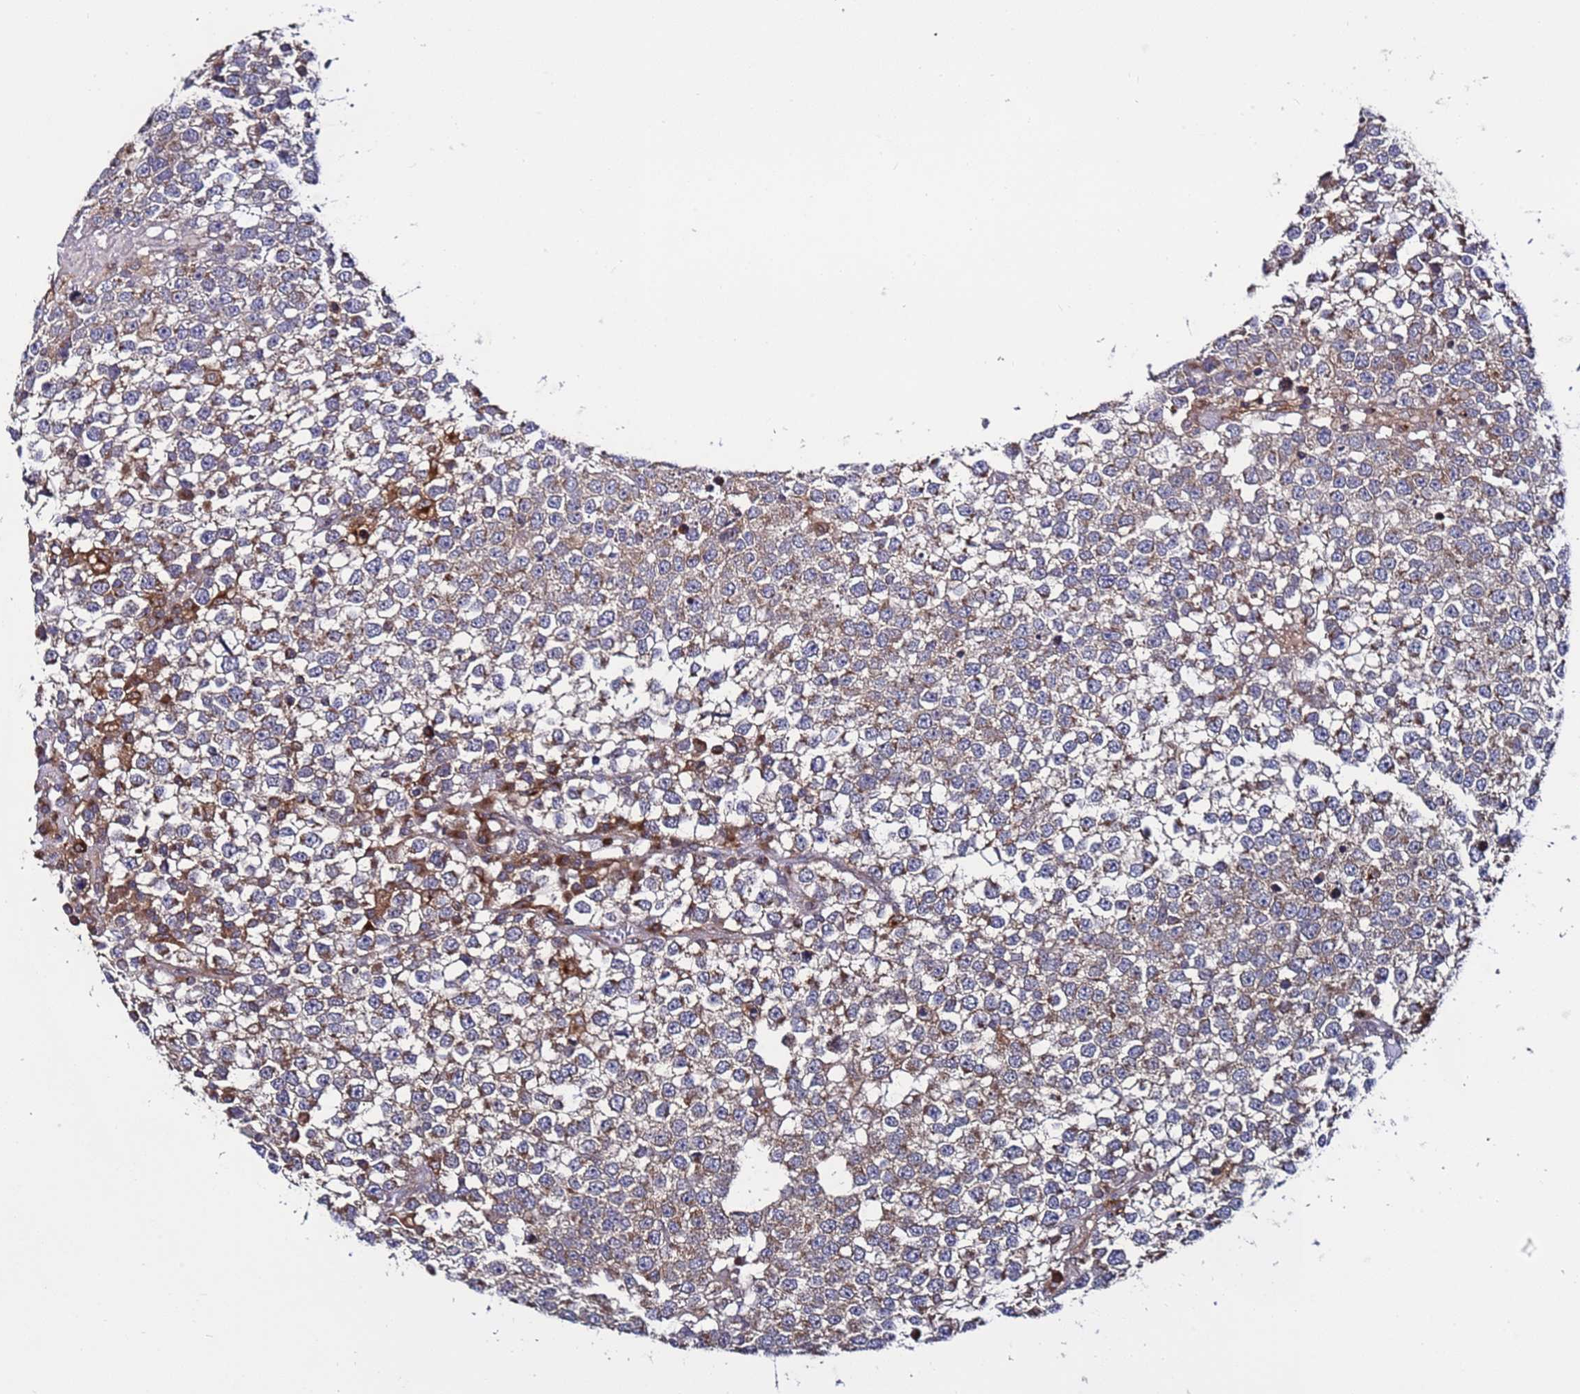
{"staining": {"intensity": "negative", "quantity": "none", "location": "none"}, "tissue": "testis cancer", "cell_type": "Tumor cells", "image_type": "cancer", "snomed": [{"axis": "morphology", "description": "Seminoma, NOS"}, {"axis": "topography", "description": "Testis"}], "caption": "IHC micrograph of neoplastic tissue: seminoma (testis) stained with DAB (3,3'-diaminobenzidine) demonstrates no significant protein expression in tumor cells. The staining was performed using DAB (3,3'-diaminobenzidine) to visualize the protein expression in brown, while the nuclei were stained in blue with hematoxylin (Magnification: 20x).", "gene": "TMEM176B", "patient": {"sex": "male", "age": 65}}